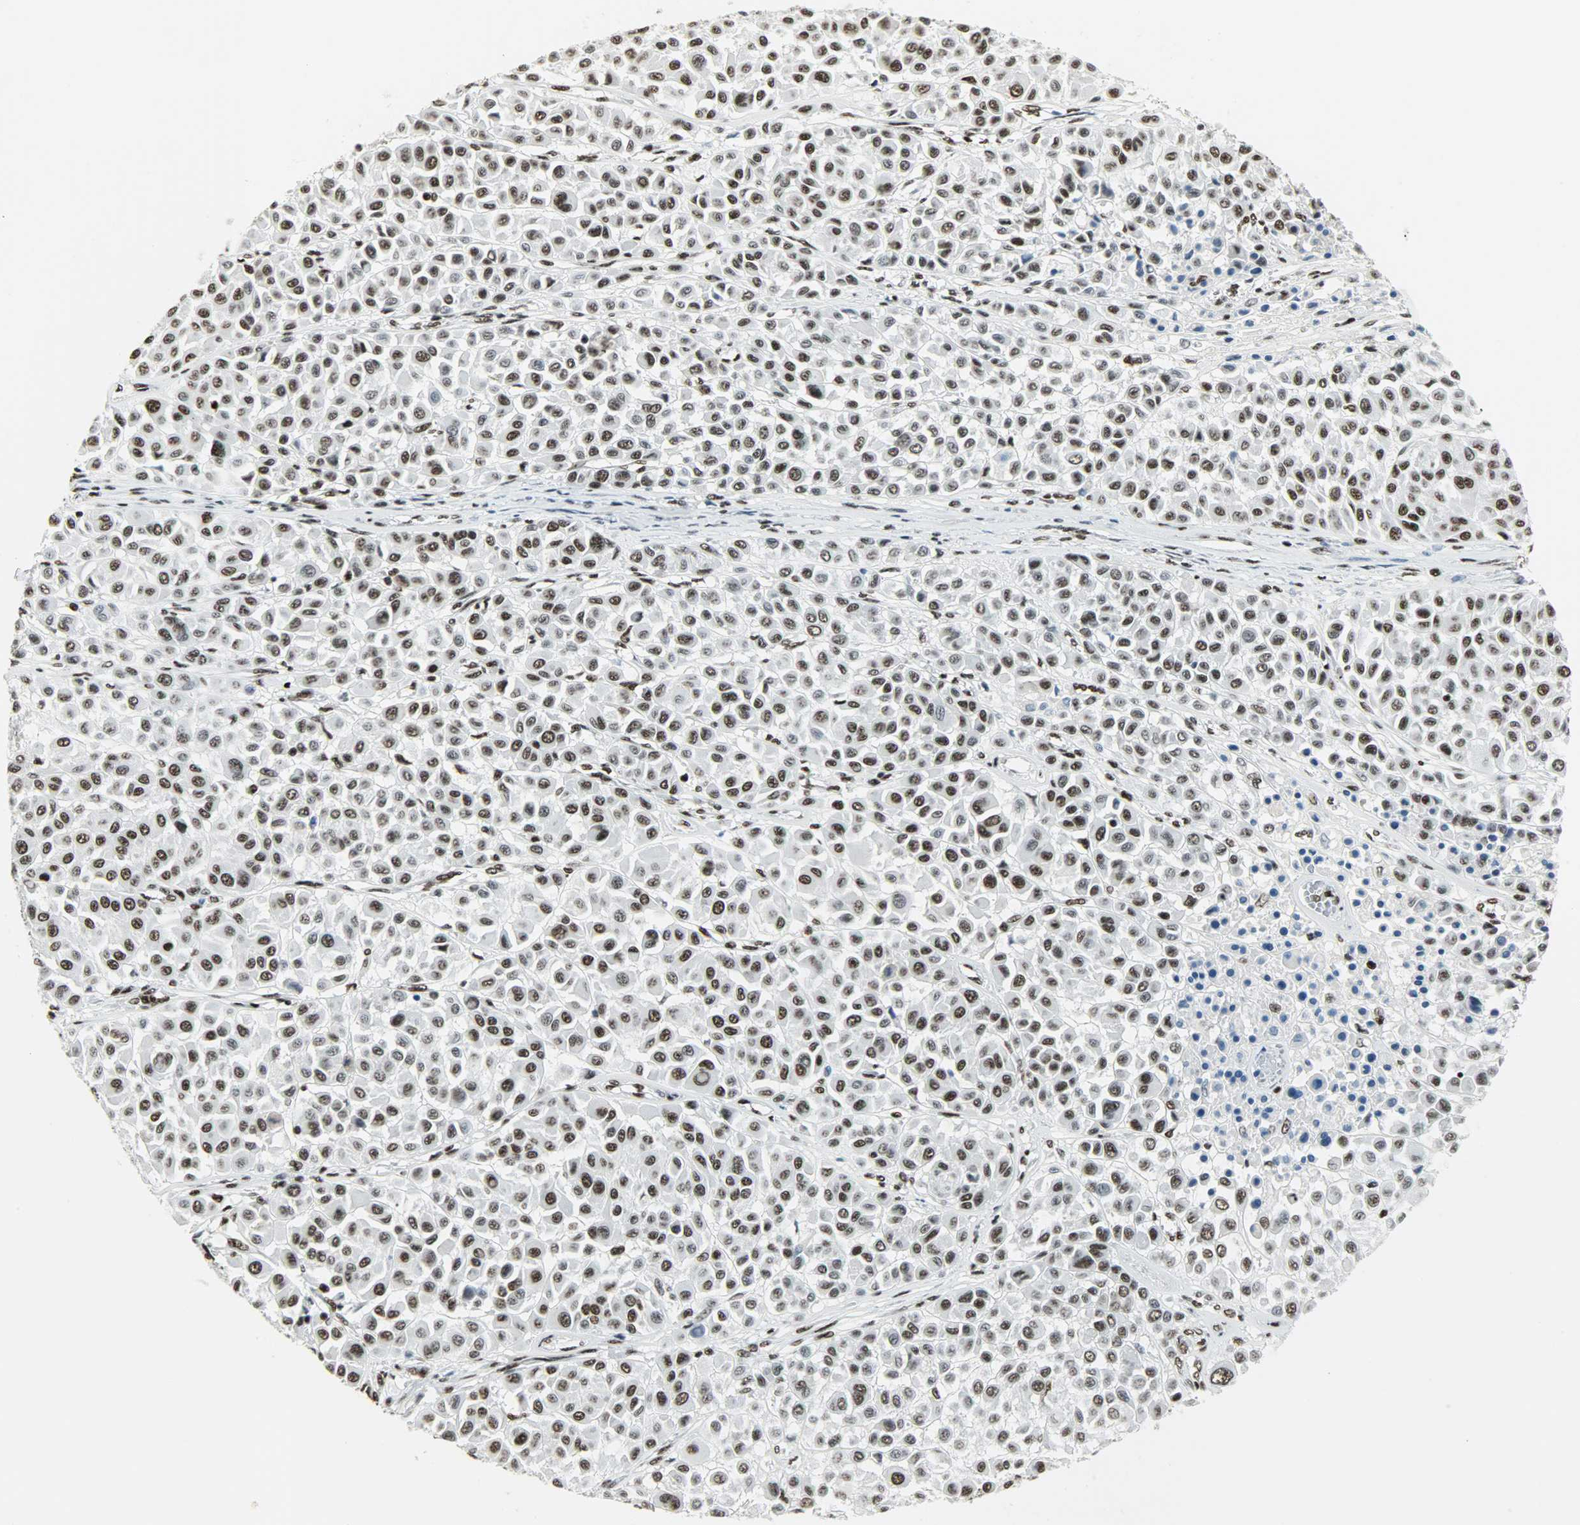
{"staining": {"intensity": "strong", "quantity": ">75%", "location": "nuclear"}, "tissue": "melanoma", "cell_type": "Tumor cells", "image_type": "cancer", "snomed": [{"axis": "morphology", "description": "Malignant melanoma, Metastatic site"}, {"axis": "topography", "description": "Soft tissue"}], "caption": "Melanoma was stained to show a protein in brown. There is high levels of strong nuclear expression in approximately >75% of tumor cells.", "gene": "SNRPA", "patient": {"sex": "male", "age": 41}}